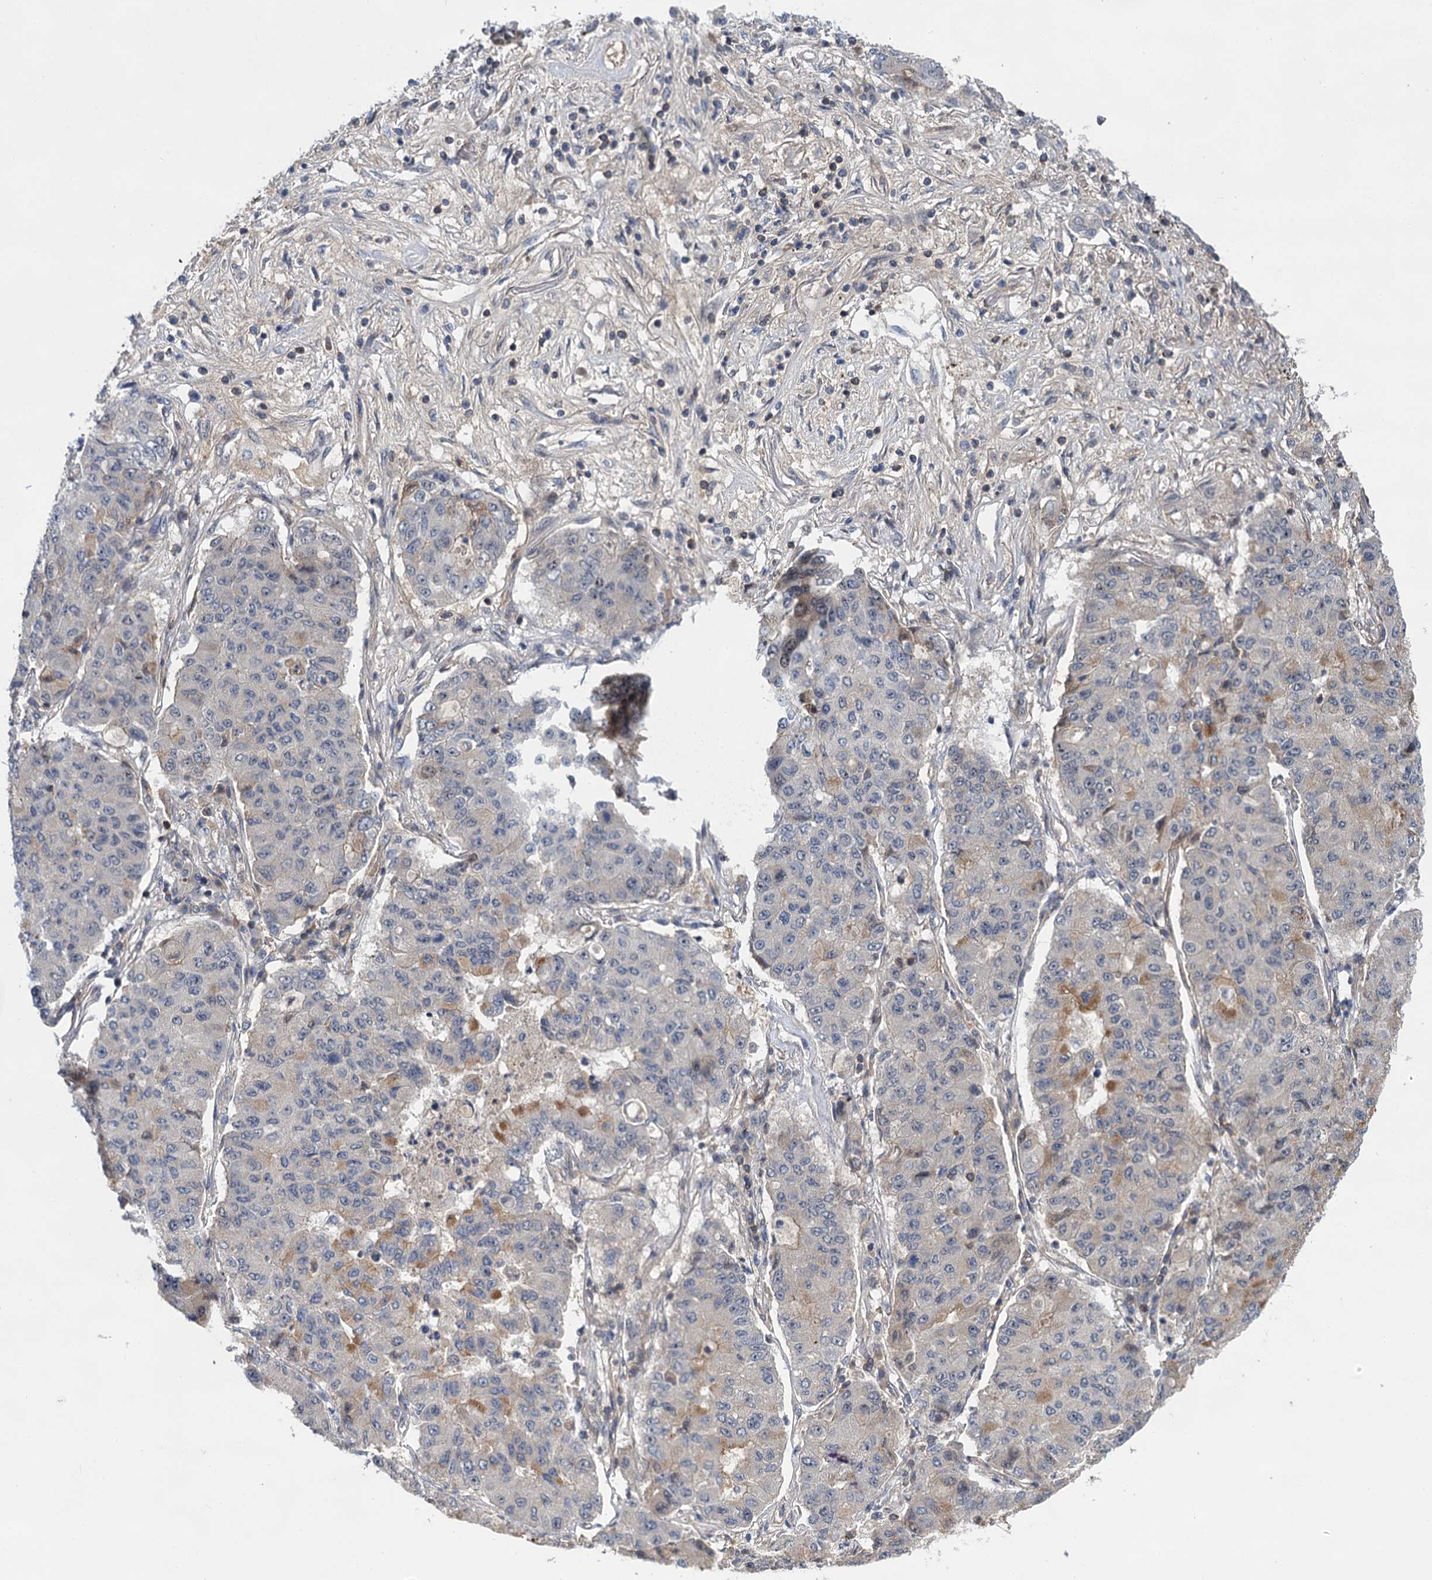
{"staining": {"intensity": "negative", "quantity": "none", "location": "none"}, "tissue": "lung cancer", "cell_type": "Tumor cells", "image_type": "cancer", "snomed": [{"axis": "morphology", "description": "Squamous cell carcinoma, NOS"}, {"axis": "topography", "description": "Lung"}], "caption": "A high-resolution photomicrograph shows immunohistochemistry (IHC) staining of lung cancer (squamous cell carcinoma), which demonstrates no significant staining in tumor cells. (Immunohistochemistry (ihc), brightfield microscopy, high magnification).", "gene": "ABLIM1", "patient": {"sex": "male", "age": 74}}